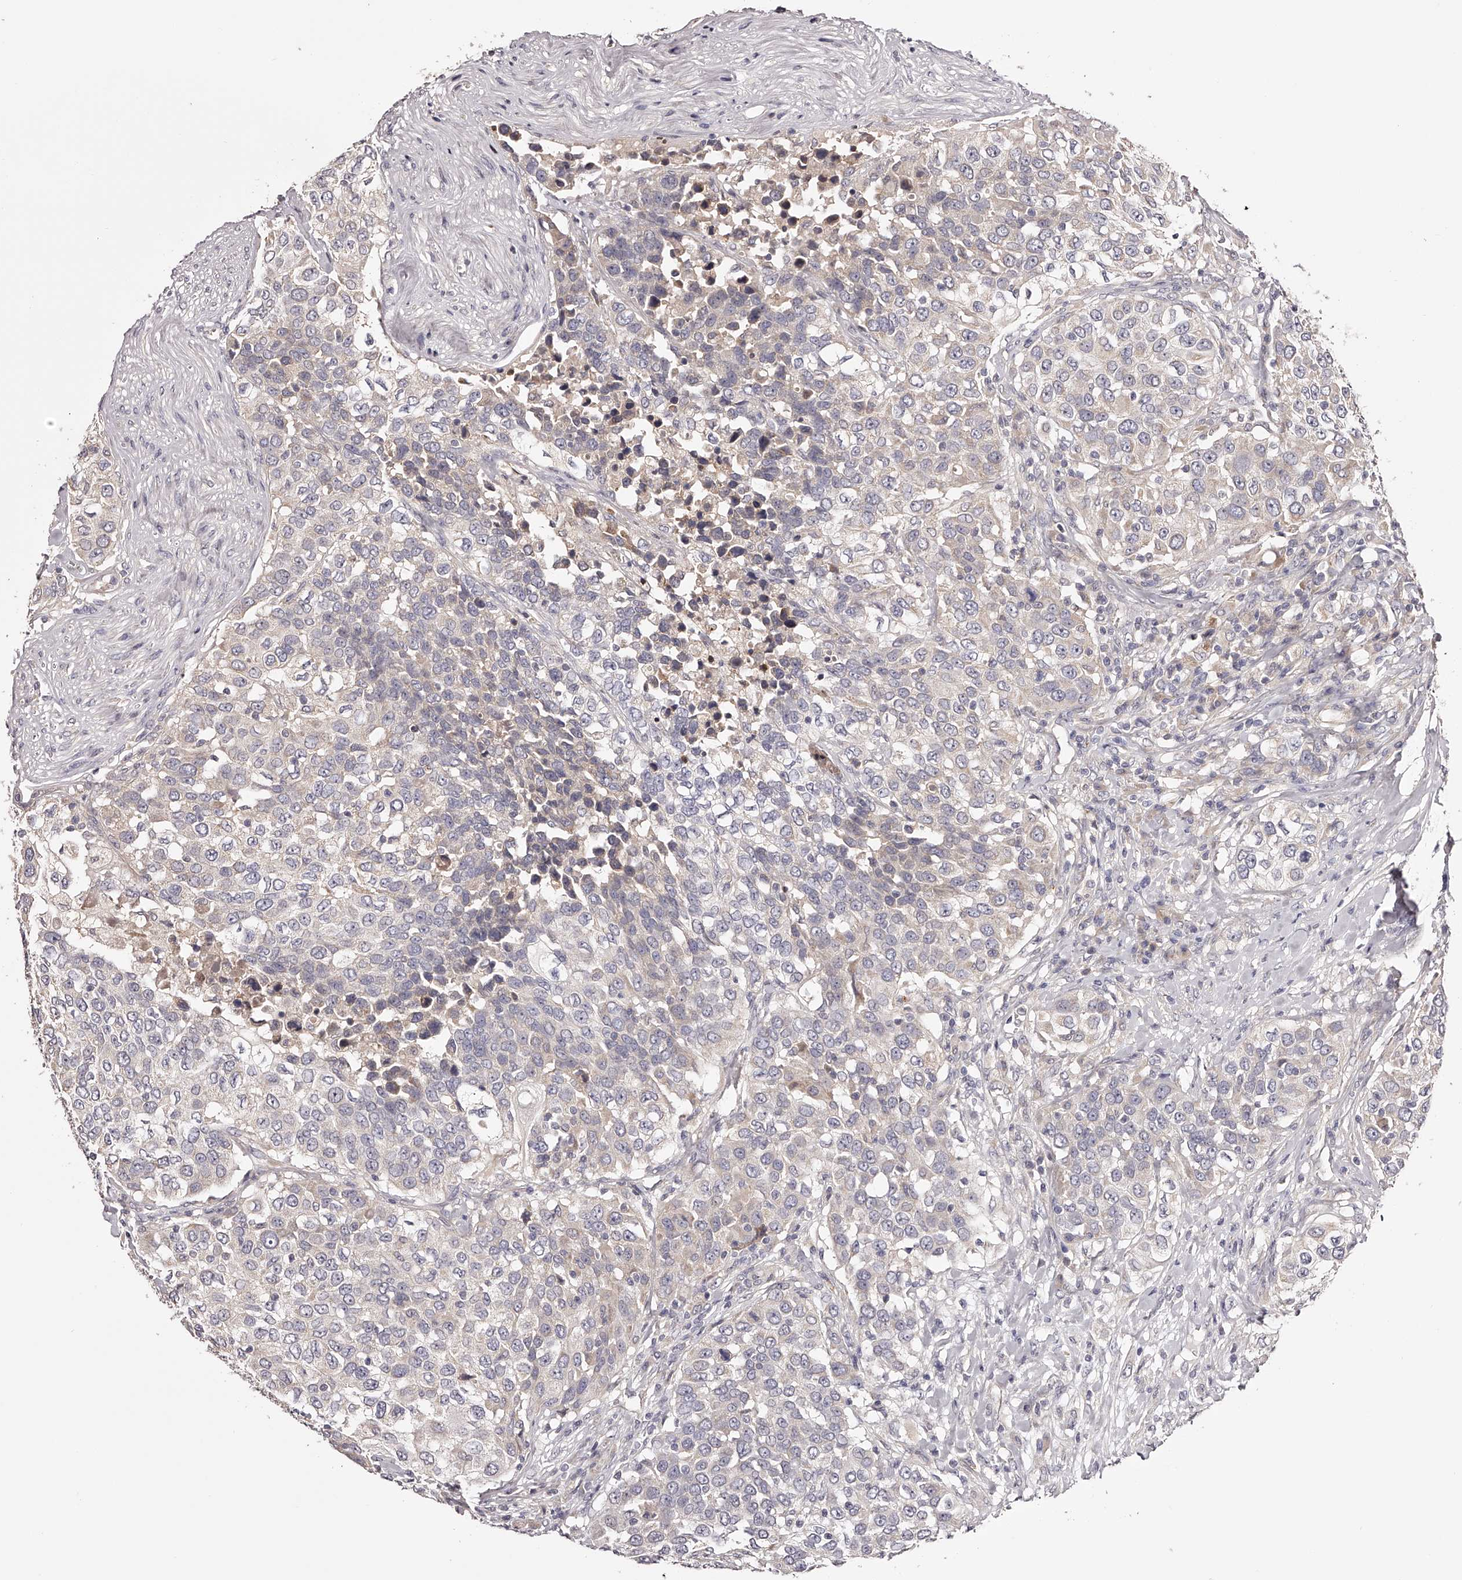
{"staining": {"intensity": "weak", "quantity": "25%-75%", "location": "cytoplasmic/membranous"}, "tissue": "urothelial cancer", "cell_type": "Tumor cells", "image_type": "cancer", "snomed": [{"axis": "morphology", "description": "Urothelial carcinoma, High grade"}, {"axis": "topography", "description": "Urinary bladder"}], "caption": "The histopathology image reveals staining of urothelial cancer, revealing weak cytoplasmic/membranous protein staining (brown color) within tumor cells.", "gene": "ODF2L", "patient": {"sex": "female", "age": 80}}